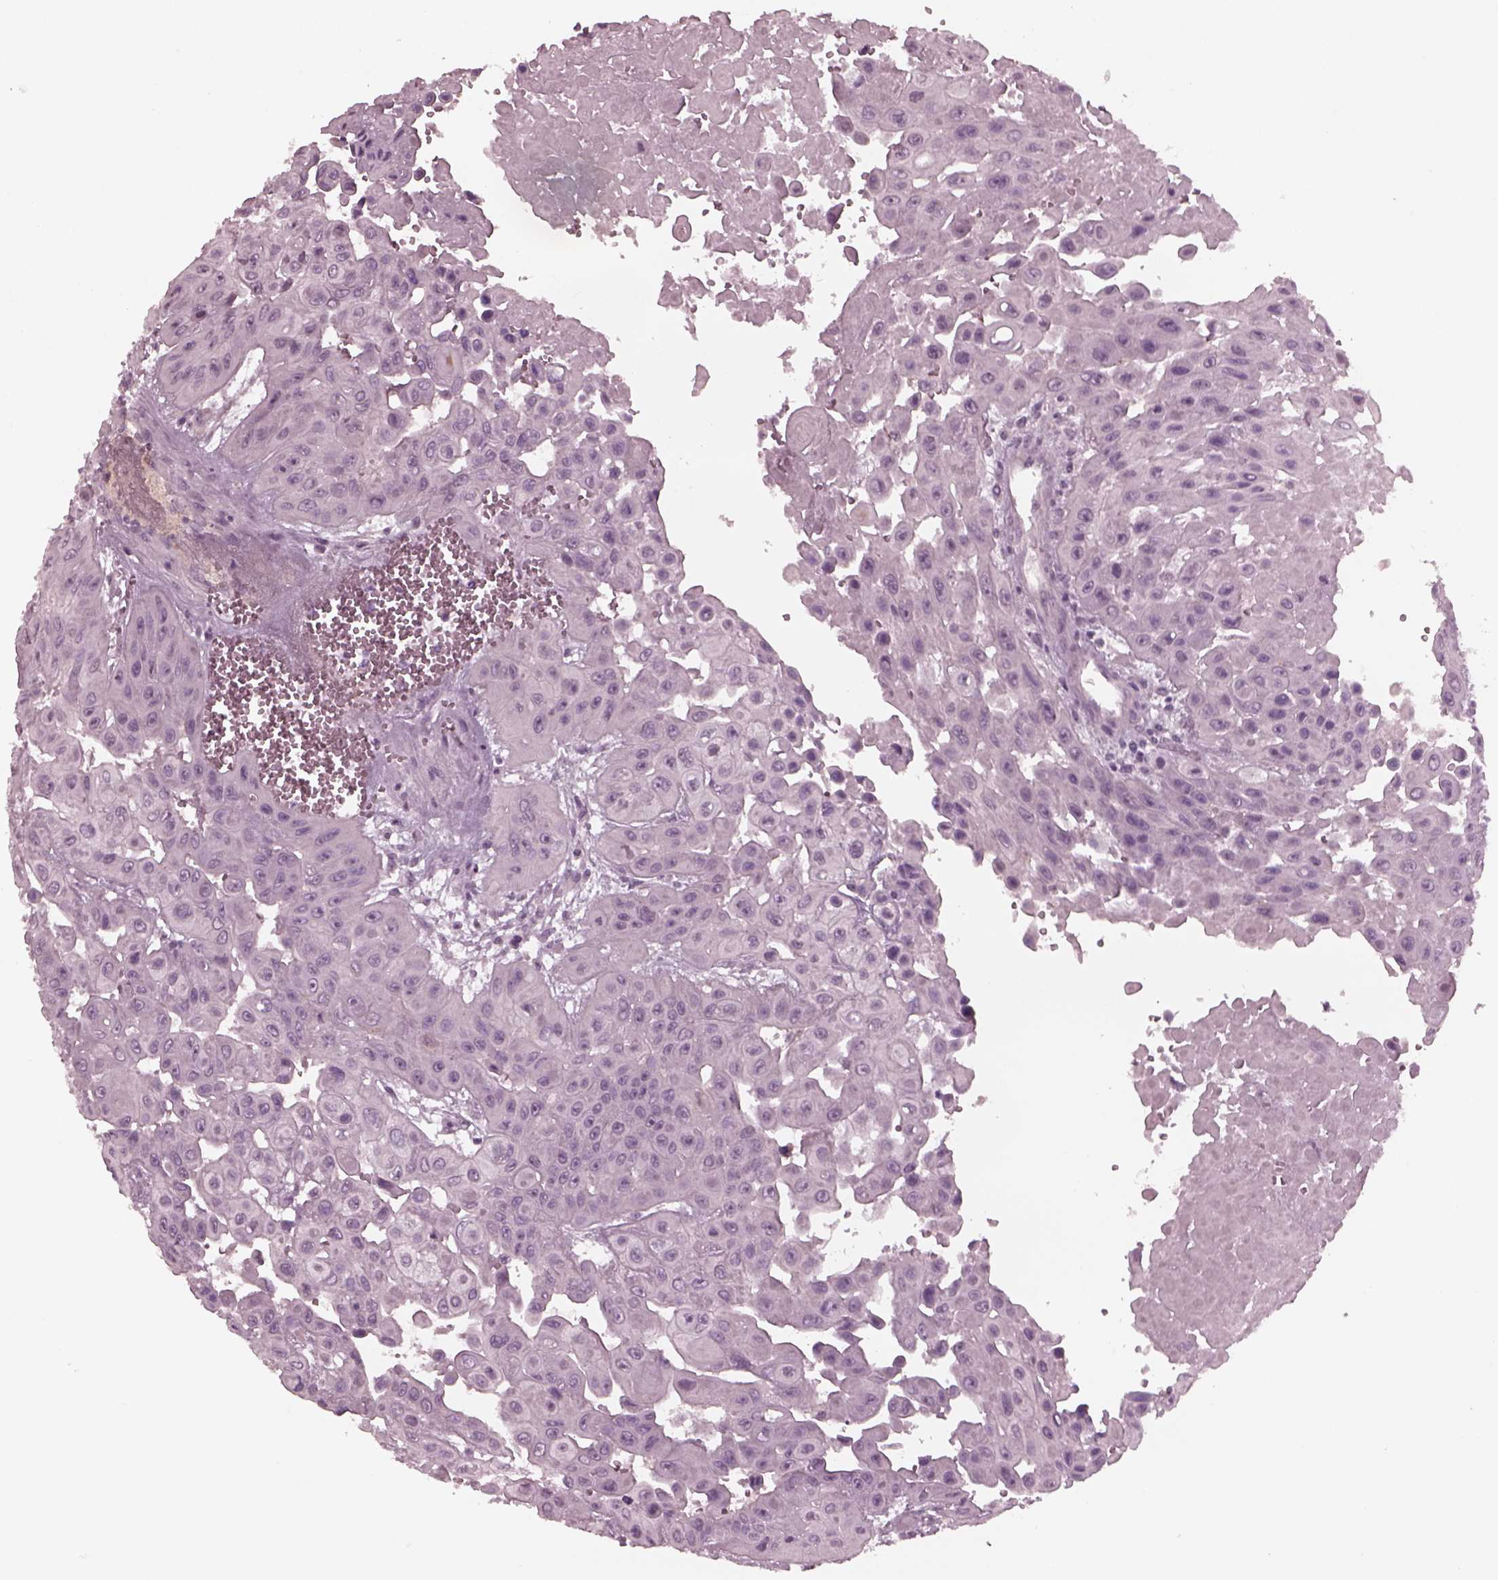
{"staining": {"intensity": "negative", "quantity": "none", "location": "none"}, "tissue": "head and neck cancer", "cell_type": "Tumor cells", "image_type": "cancer", "snomed": [{"axis": "morphology", "description": "Adenocarcinoma, NOS"}, {"axis": "topography", "description": "Head-Neck"}], "caption": "Tumor cells show no significant protein expression in head and neck cancer.", "gene": "YY2", "patient": {"sex": "male", "age": 73}}